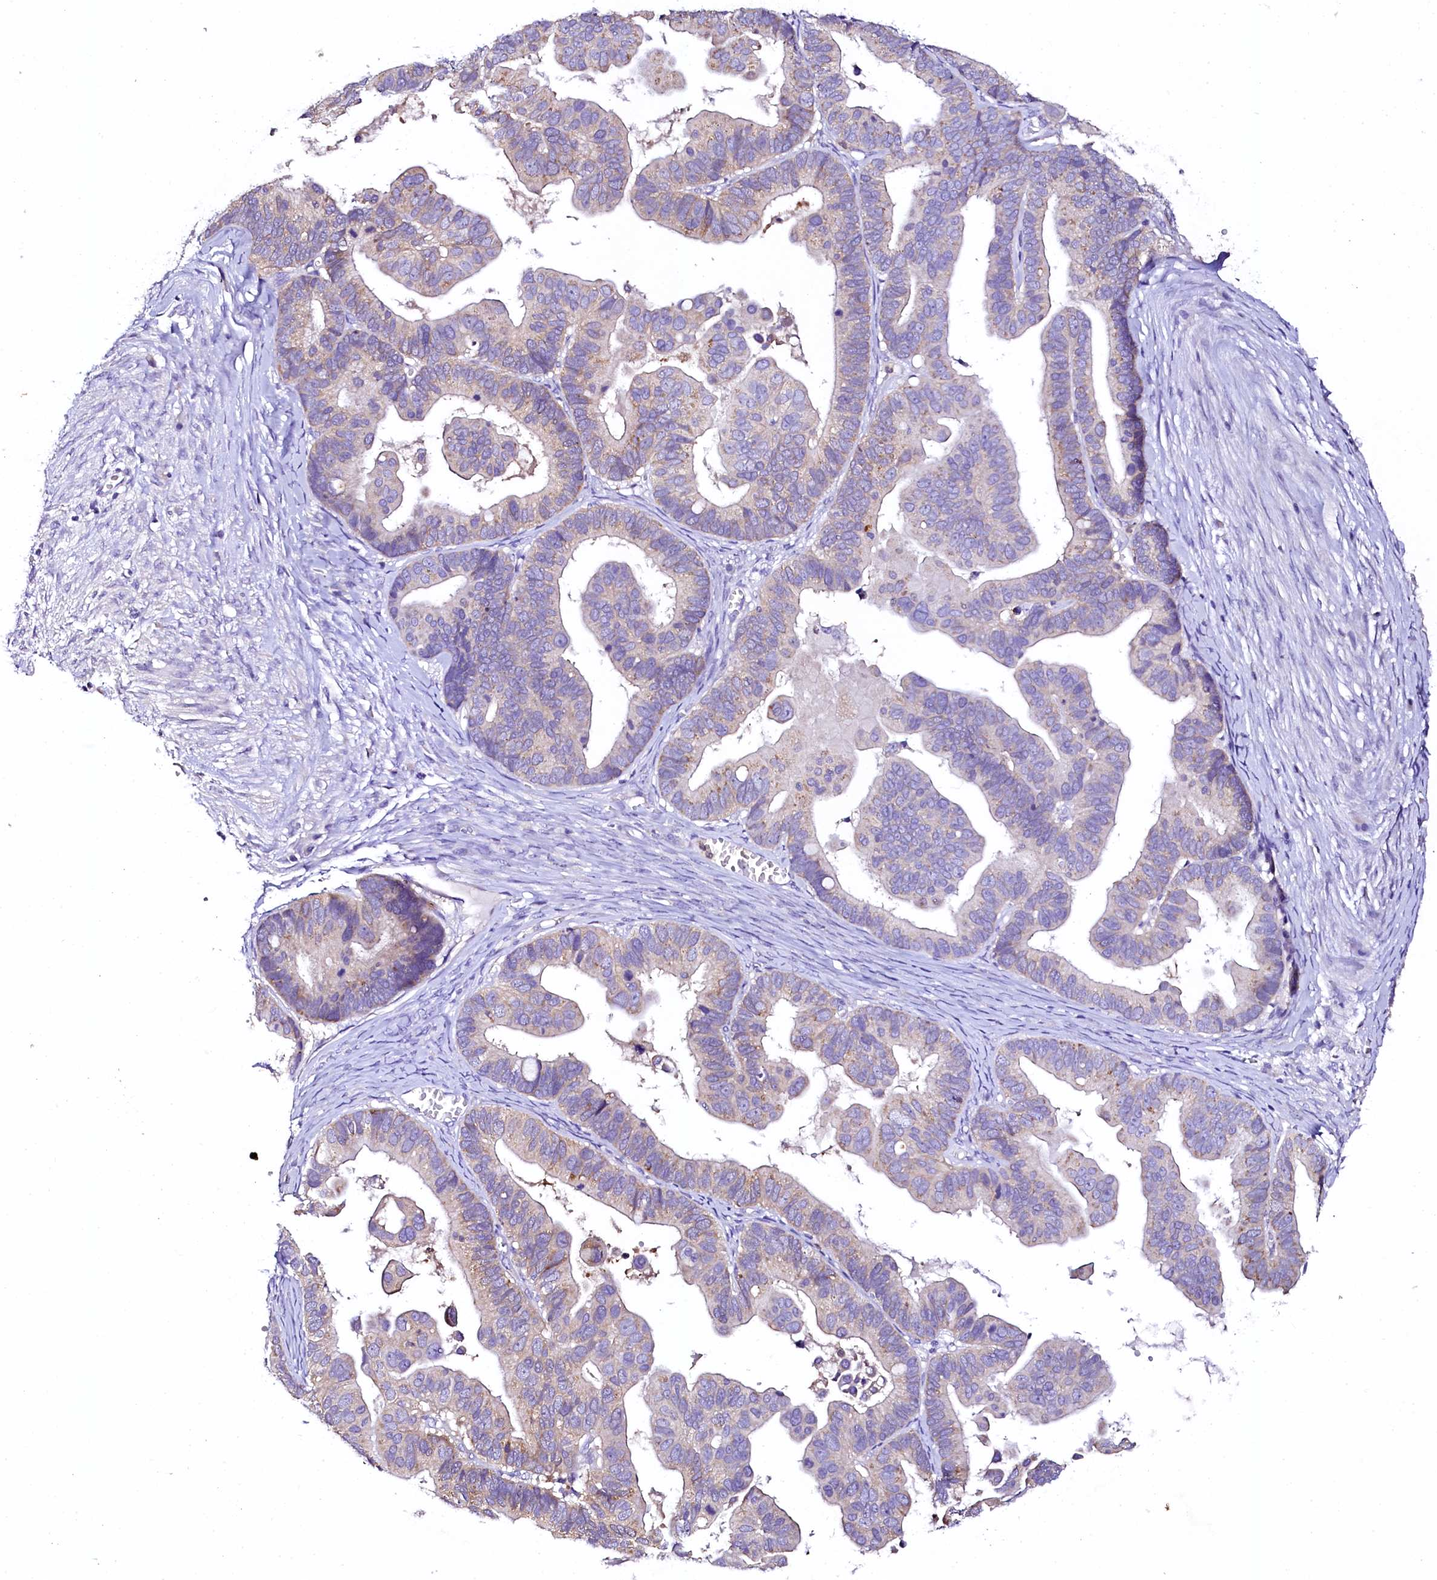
{"staining": {"intensity": "negative", "quantity": "none", "location": "none"}, "tissue": "ovarian cancer", "cell_type": "Tumor cells", "image_type": "cancer", "snomed": [{"axis": "morphology", "description": "Cystadenocarcinoma, serous, NOS"}, {"axis": "topography", "description": "Ovary"}], "caption": "Human serous cystadenocarcinoma (ovarian) stained for a protein using IHC exhibits no staining in tumor cells.", "gene": "NAA16", "patient": {"sex": "female", "age": 56}}